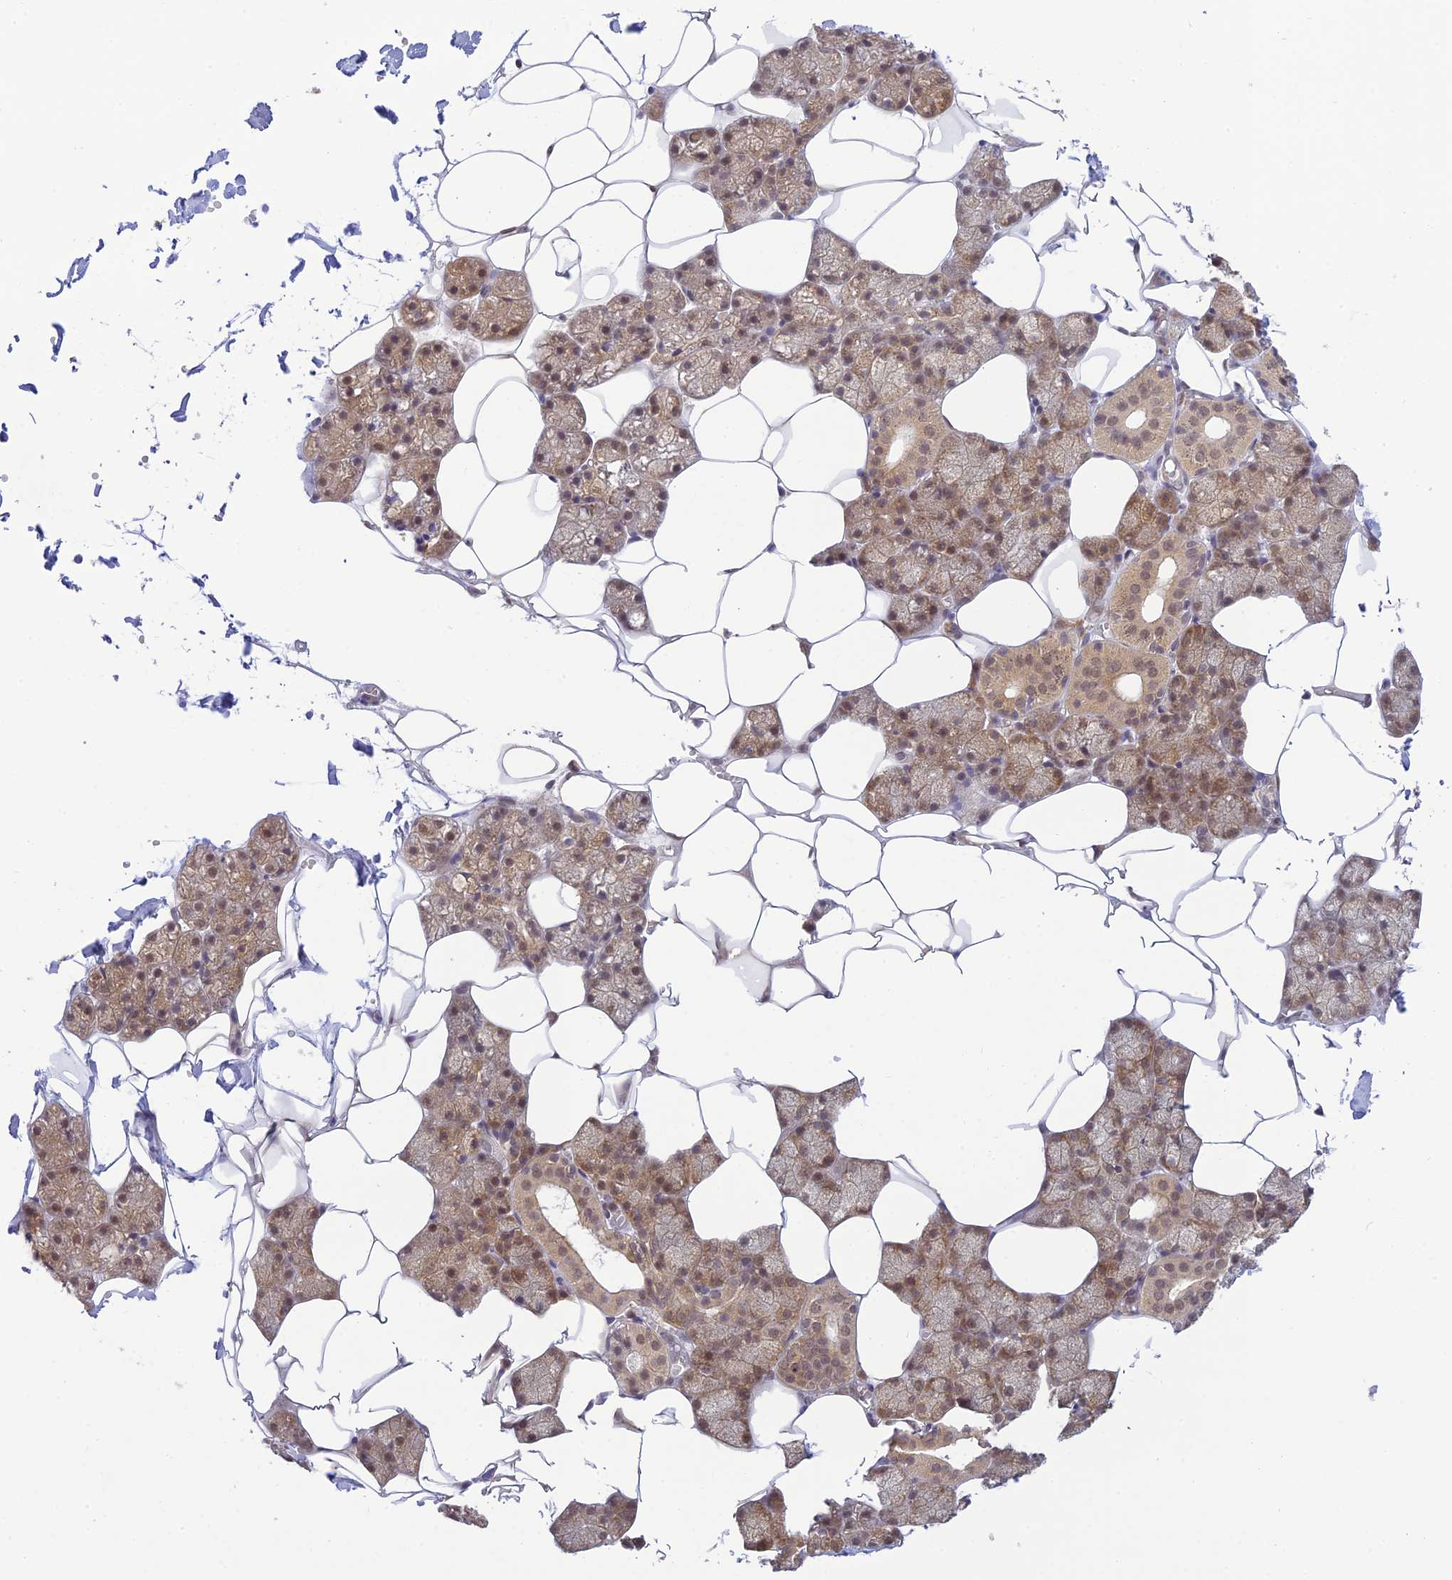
{"staining": {"intensity": "moderate", "quantity": ">75%", "location": "cytoplasmic/membranous,nuclear"}, "tissue": "salivary gland", "cell_type": "Glandular cells", "image_type": "normal", "snomed": [{"axis": "morphology", "description": "Normal tissue, NOS"}, {"axis": "topography", "description": "Salivary gland"}], "caption": "Protein staining of unremarkable salivary gland demonstrates moderate cytoplasmic/membranous,nuclear staining in approximately >75% of glandular cells.", "gene": "SKIC8", "patient": {"sex": "male", "age": 62}}